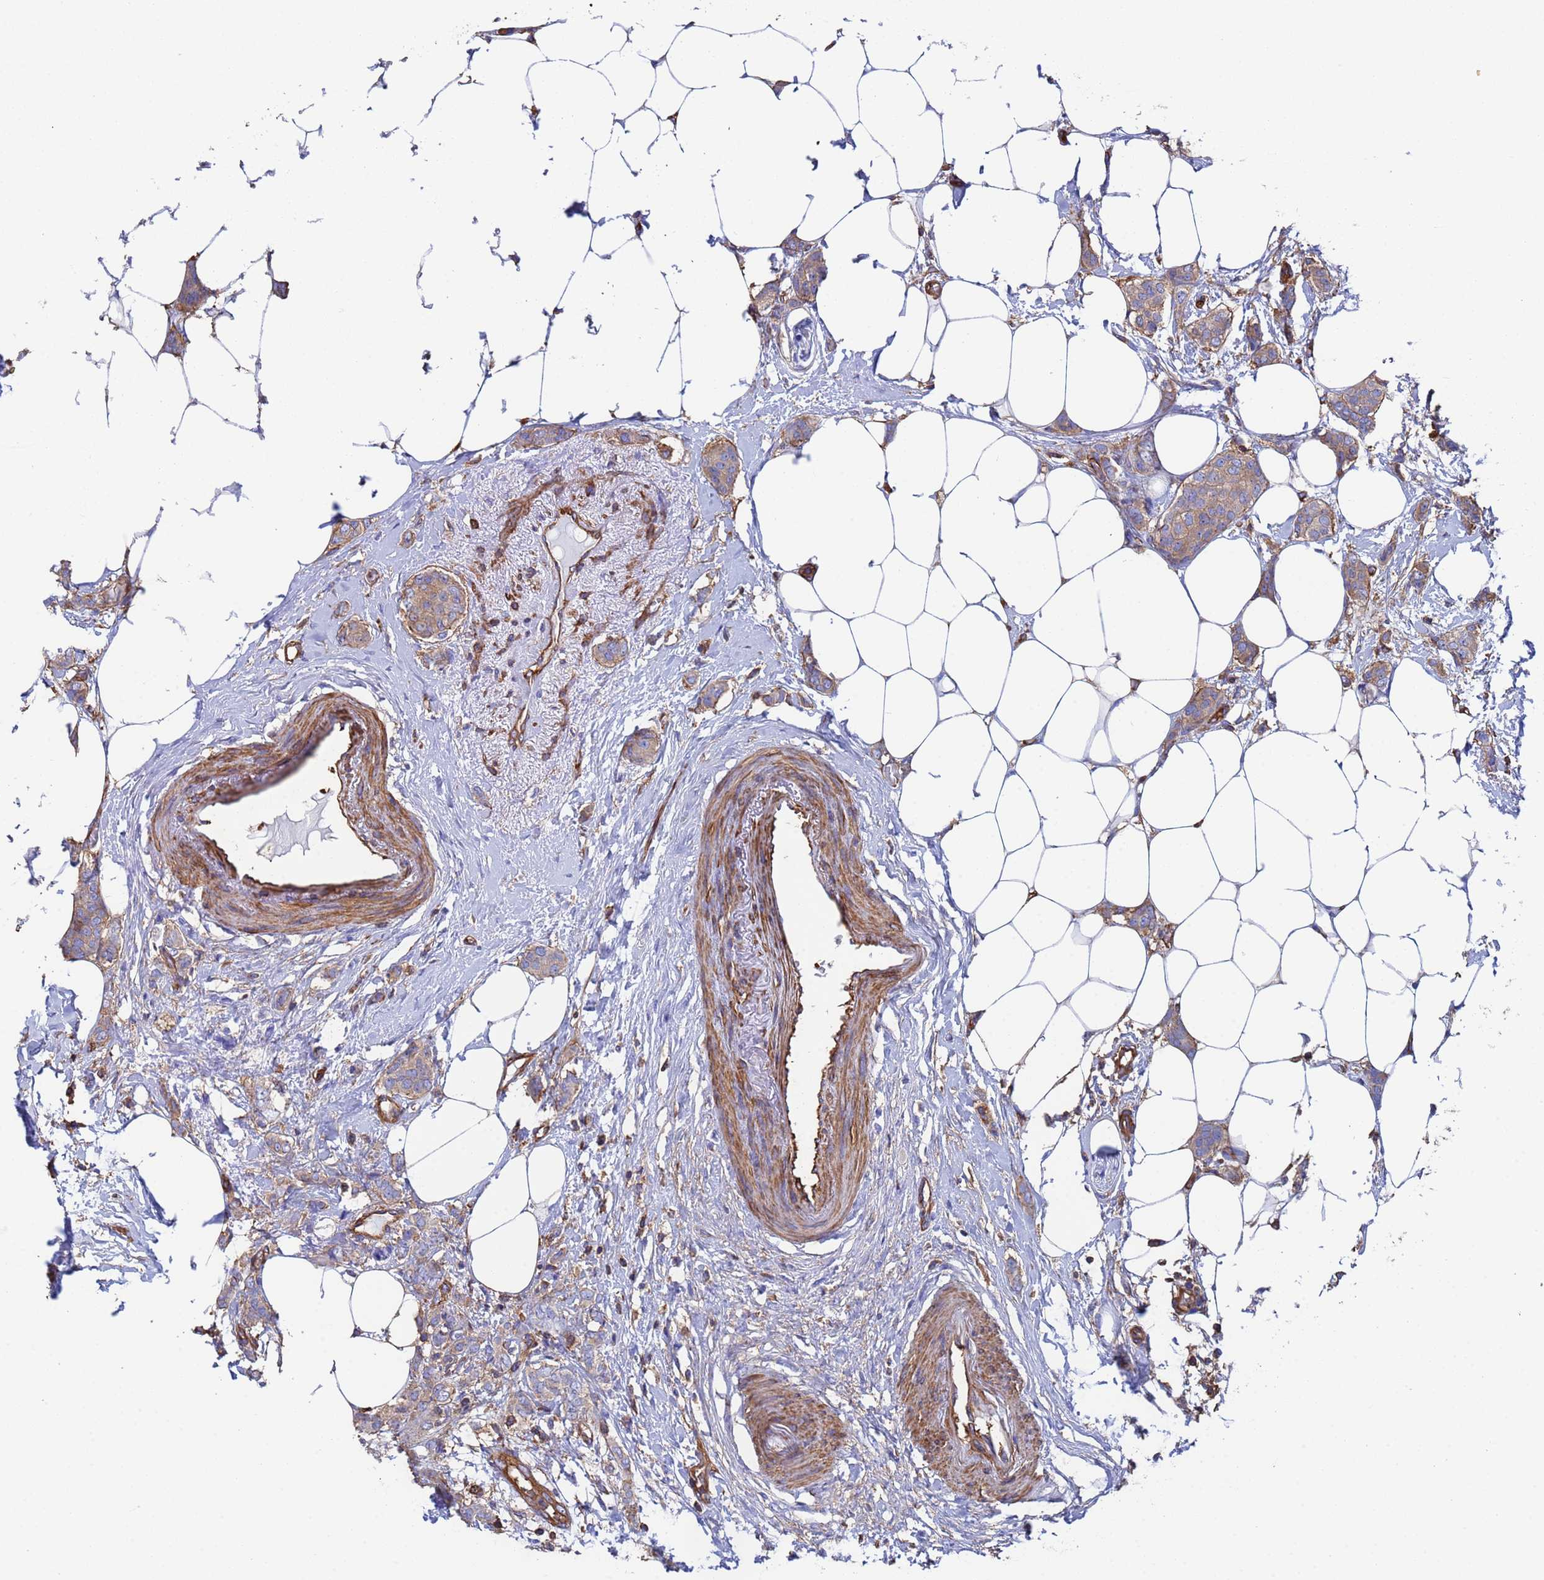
{"staining": {"intensity": "weak", "quantity": ">75%", "location": "cytoplasmic/membranous"}, "tissue": "breast cancer", "cell_type": "Tumor cells", "image_type": "cancer", "snomed": [{"axis": "morphology", "description": "Duct carcinoma"}, {"axis": "topography", "description": "Breast"}], "caption": "An immunohistochemistry photomicrograph of neoplastic tissue is shown. Protein staining in brown shows weak cytoplasmic/membranous positivity in breast cancer within tumor cells. The protein is stained brown, and the nuclei are stained in blue (DAB (3,3'-diaminobenzidine) IHC with brightfield microscopy, high magnification).", "gene": "MYL12A", "patient": {"sex": "female", "age": 72}}